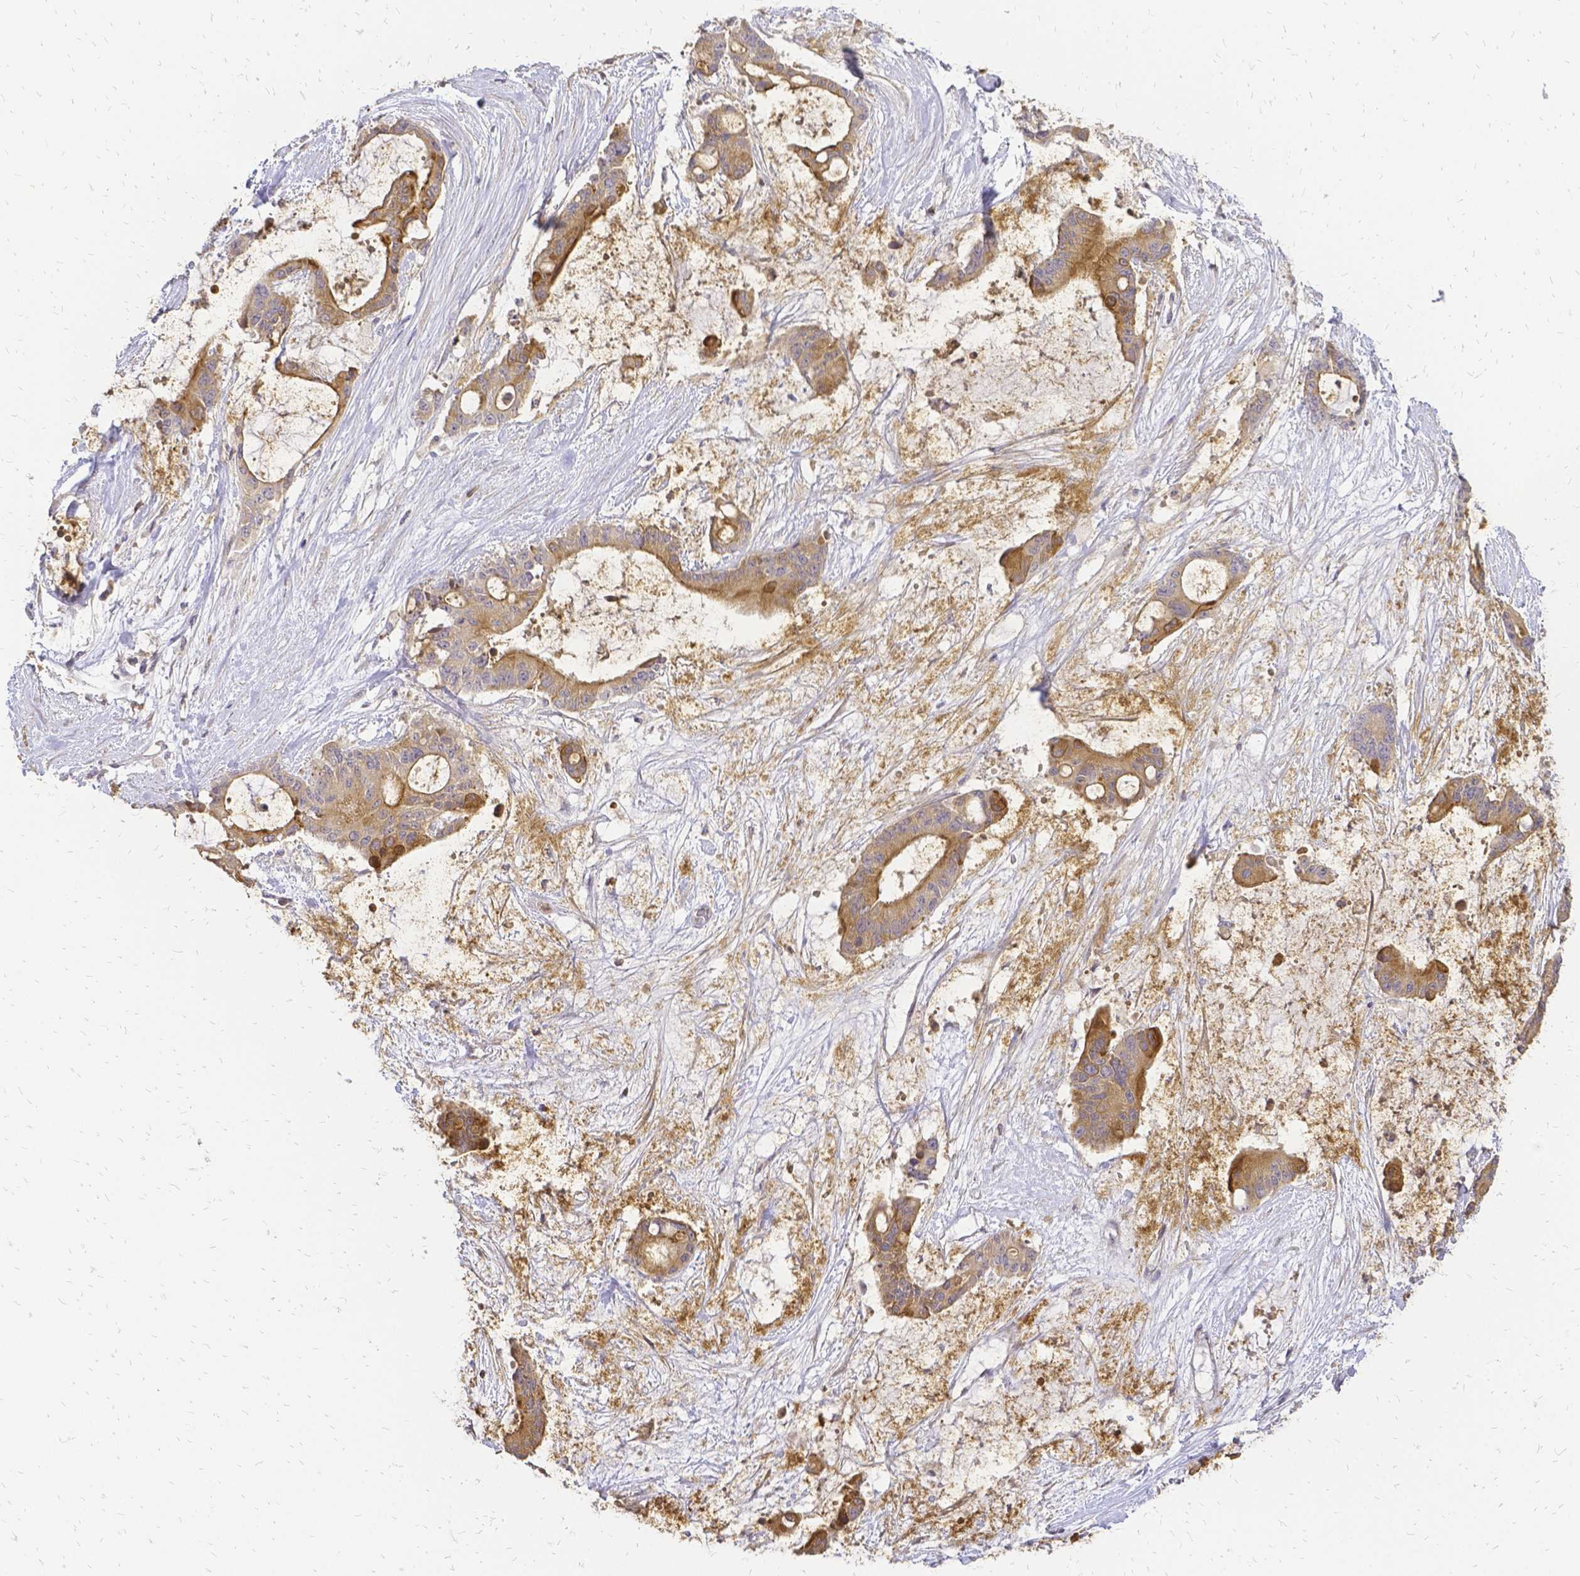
{"staining": {"intensity": "moderate", "quantity": "25%-75%", "location": "cytoplasmic/membranous"}, "tissue": "liver cancer", "cell_type": "Tumor cells", "image_type": "cancer", "snomed": [{"axis": "morphology", "description": "Normal tissue, NOS"}, {"axis": "morphology", "description": "Cholangiocarcinoma"}, {"axis": "topography", "description": "Liver"}, {"axis": "topography", "description": "Peripheral nerve tissue"}], "caption": "An IHC photomicrograph of neoplastic tissue is shown. Protein staining in brown labels moderate cytoplasmic/membranous positivity in liver cancer within tumor cells. (Brightfield microscopy of DAB IHC at high magnification).", "gene": "CIB1", "patient": {"sex": "female", "age": 73}}